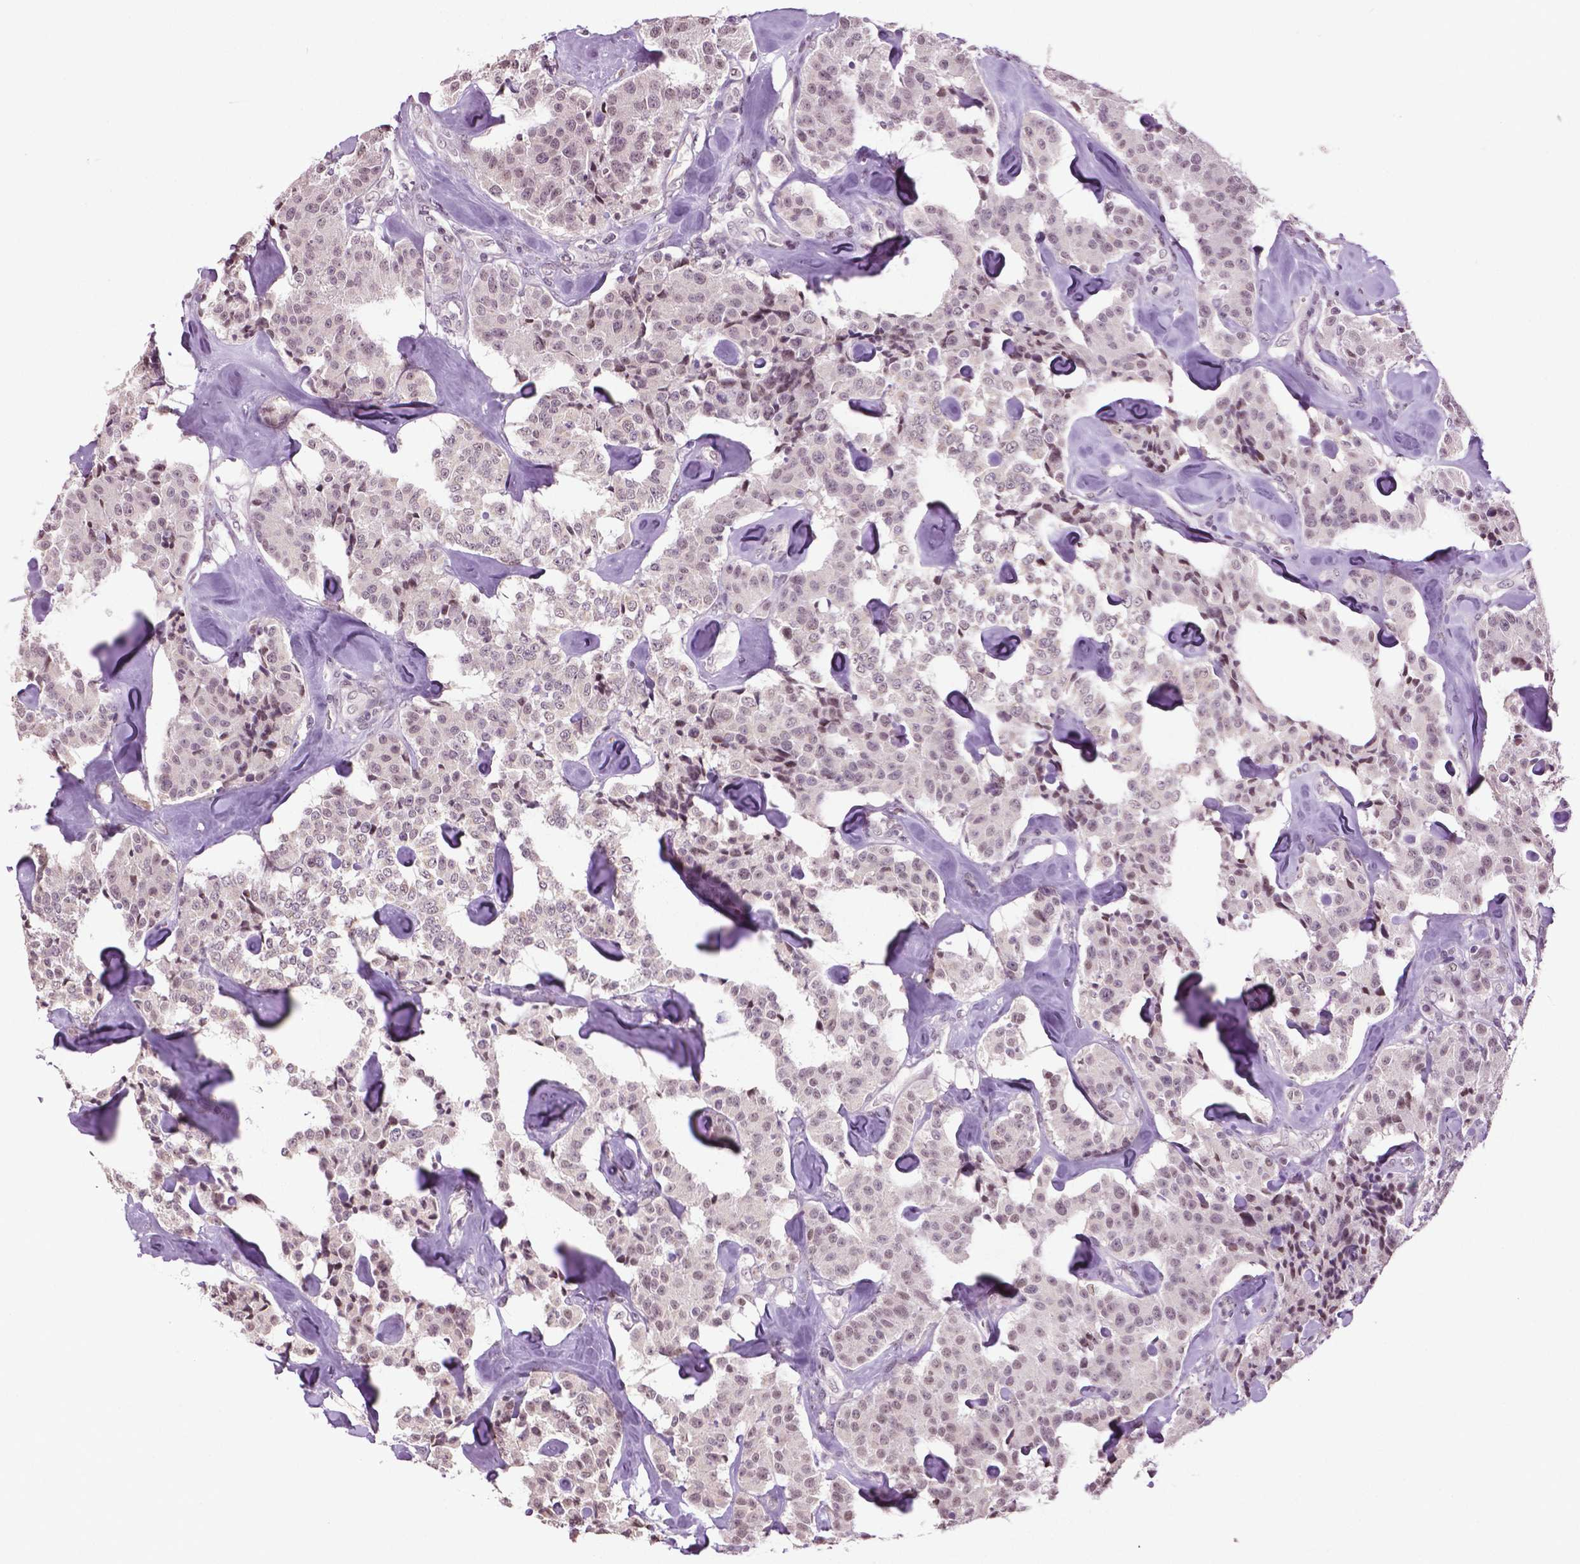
{"staining": {"intensity": "weak", "quantity": "<25%", "location": "nuclear"}, "tissue": "carcinoid", "cell_type": "Tumor cells", "image_type": "cancer", "snomed": [{"axis": "morphology", "description": "Carcinoid, malignant, NOS"}, {"axis": "topography", "description": "Pancreas"}], "caption": "Human carcinoid (malignant) stained for a protein using IHC reveals no positivity in tumor cells.", "gene": "DLX5", "patient": {"sex": "male", "age": 41}}